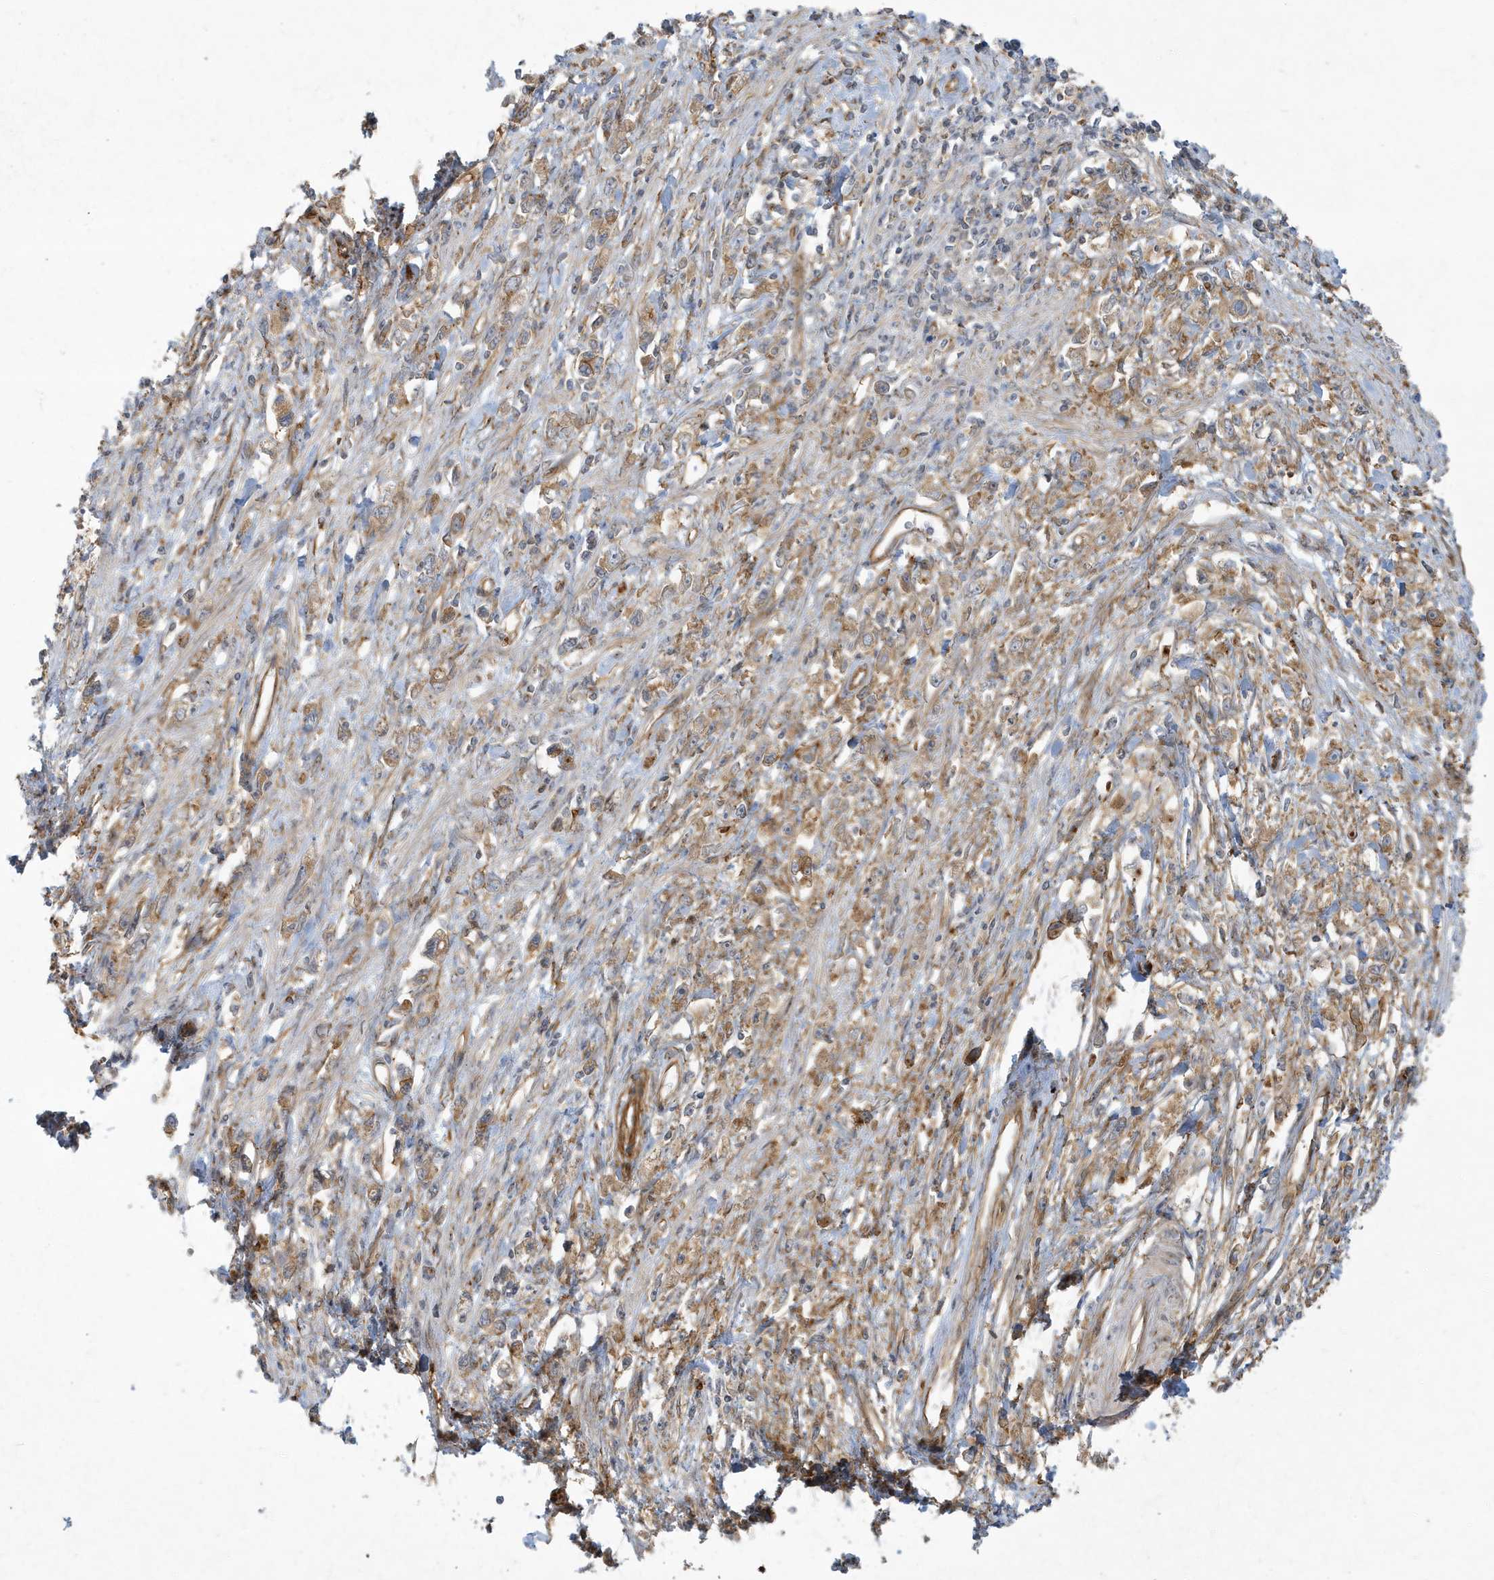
{"staining": {"intensity": "weak", "quantity": ">75%", "location": "cytoplasmic/membranous"}, "tissue": "stomach cancer", "cell_type": "Tumor cells", "image_type": "cancer", "snomed": [{"axis": "morphology", "description": "Adenocarcinoma, NOS"}, {"axis": "topography", "description": "Stomach"}], "caption": "IHC (DAB (3,3'-diaminobenzidine)) staining of stomach cancer (adenocarcinoma) reveals weak cytoplasmic/membranous protein expression in approximately >75% of tumor cells.", "gene": "ATP23", "patient": {"sex": "female", "age": 59}}